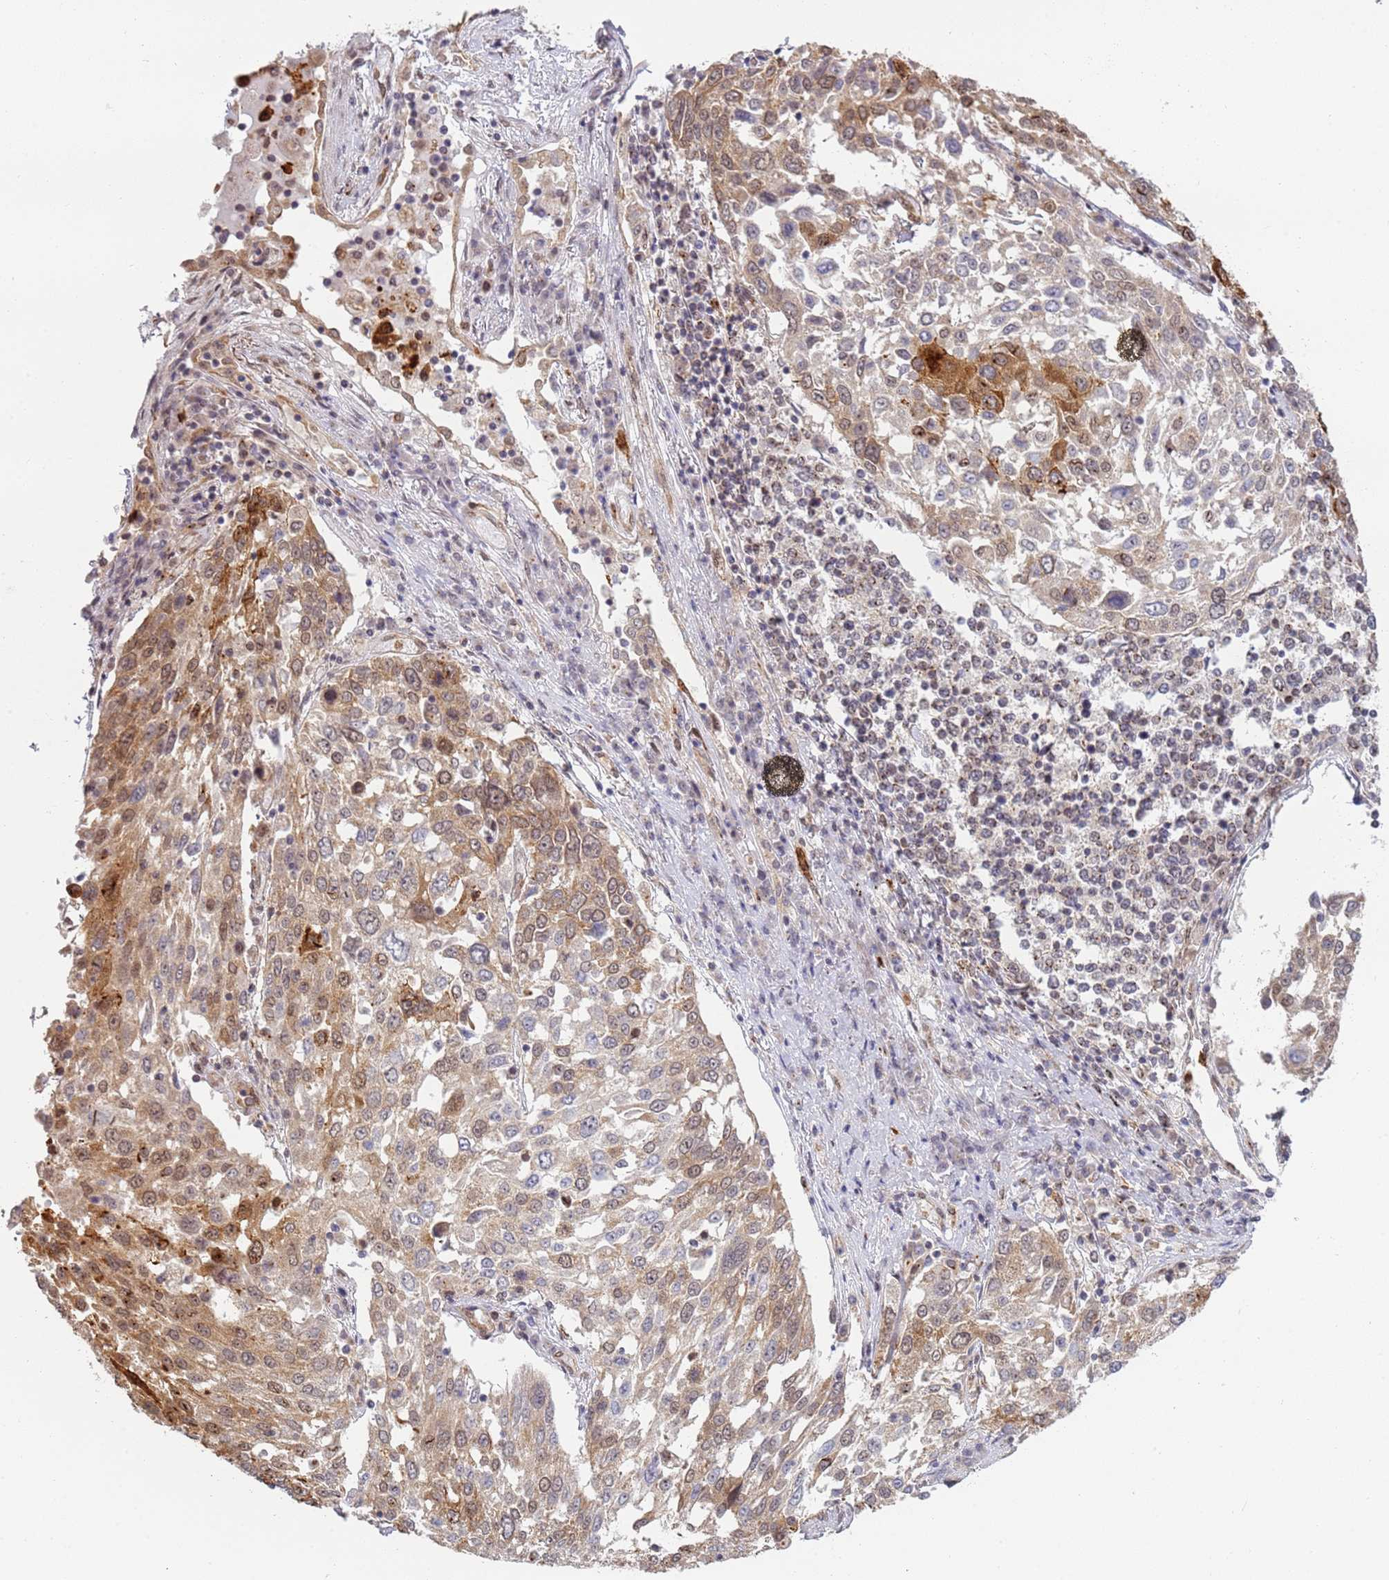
{"staining": {"intensity": "moderate", "quantity": ">75%", "location": "cytoplasmic/membranous,nuclear"}, "tissue": "lung cancer", "cell_type": "Tumor cells", "image_type": "cancer", "snomed": [{"axis": "morphology", "description": "Squamous cell carcinoma, NOS"}, {"axis": "topography", "description": "Lung"}], "caption": "Lung cancer stained for a protein (brown) exhibits moderate cytoplasmic/membranous and nuclear positive staining in approximately >75% of tumor cells.", "gene": "CEP170", "patient": {"sex": "male", "age": 65}}